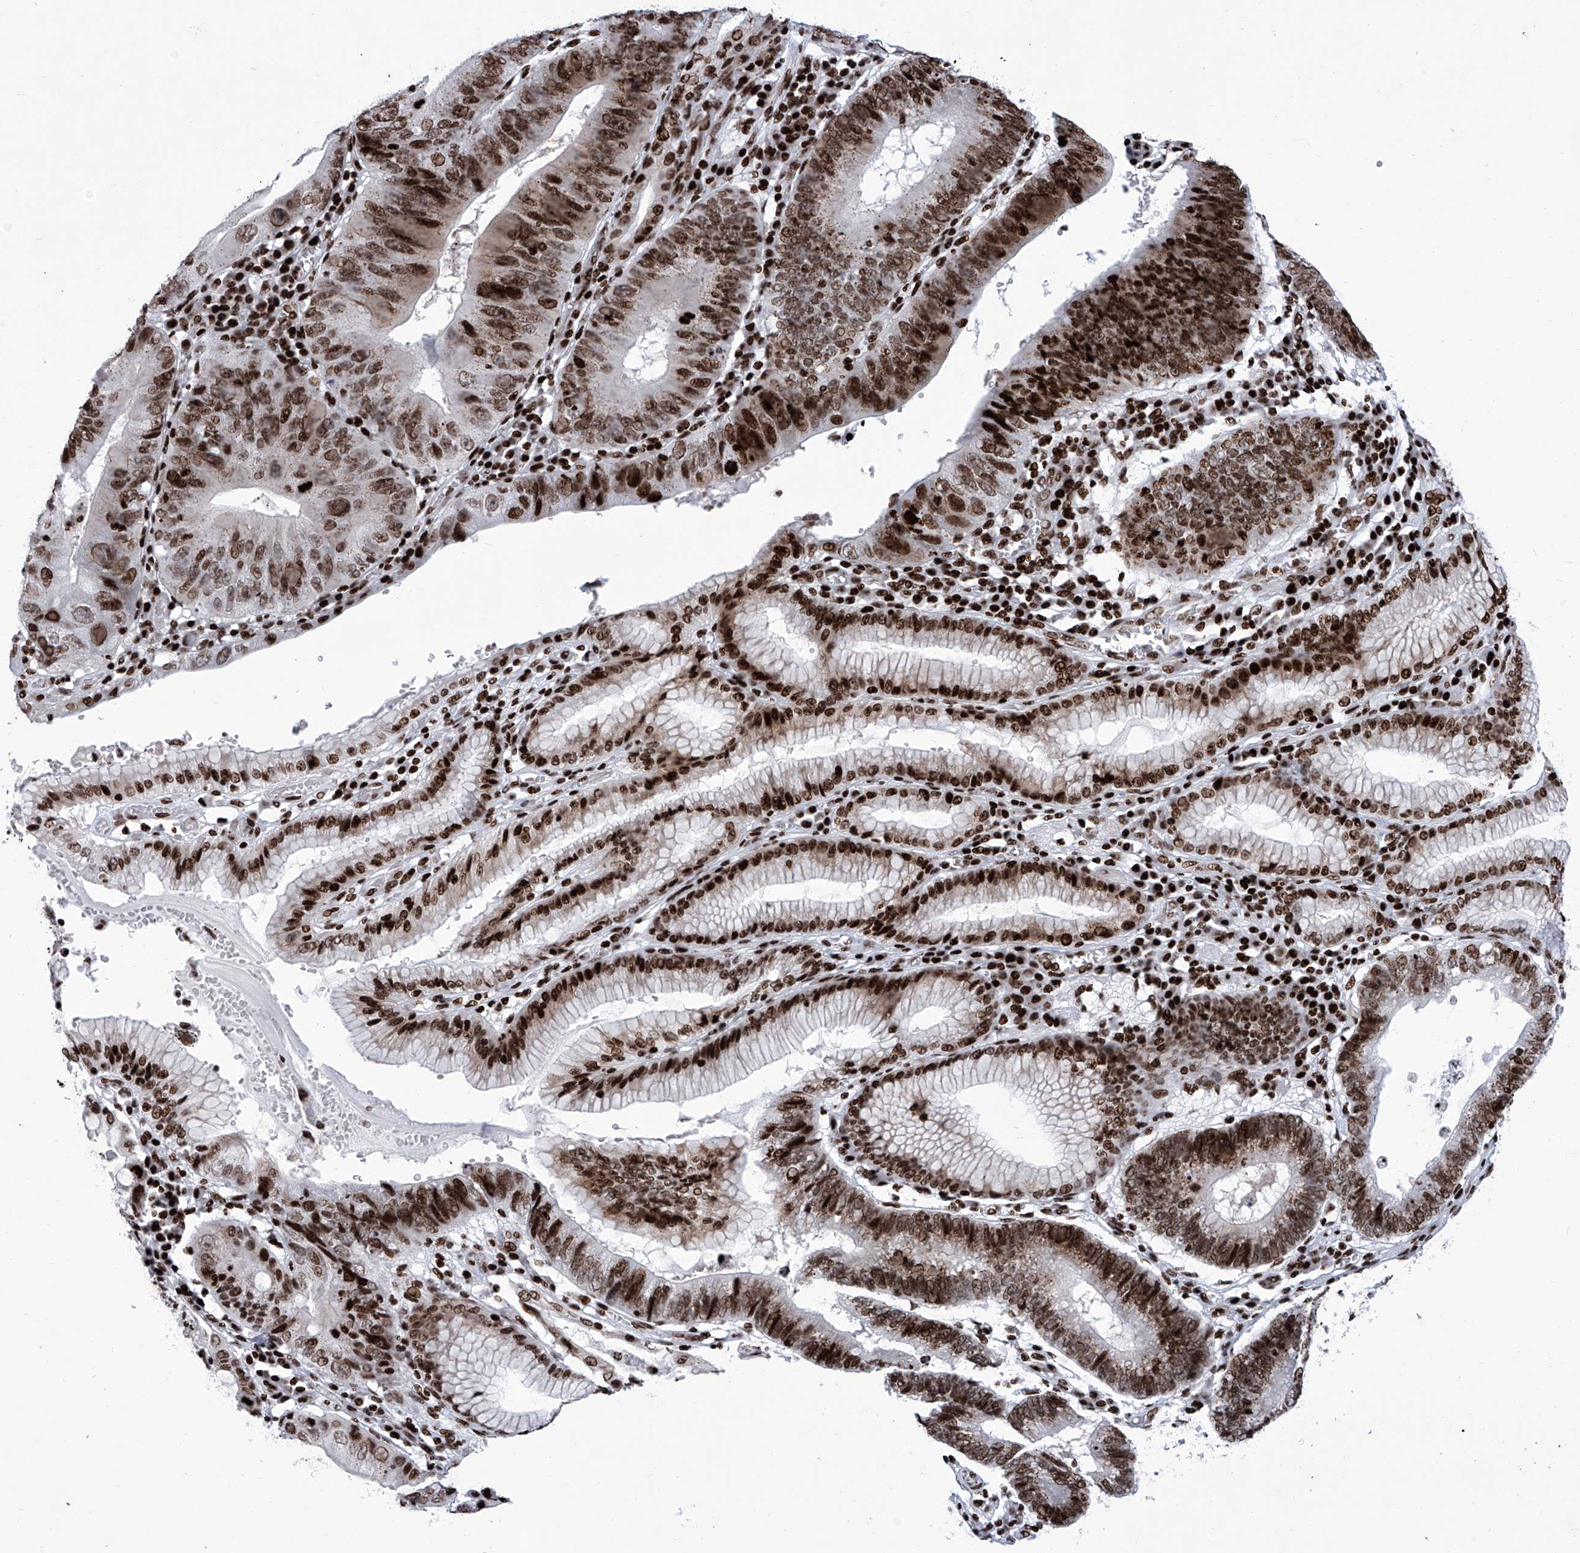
{"staining": {"intensity": "strong", "quantity": ">75%", "location": "nuclear"}, "tissue": "stomach cancer", "cell_type": "Tumor cells", "image_type": "cancer", "snomed": [{"axis": "morphology", "description": "Adenocarcinoma, NOS"}, {"axis": "topography", "description": "Stomach"}], "caption": "A histopathology image showing strong nuclear expression in about >75% of tumor cells in stomach cancer, as visualized by brown immunohistochemical staining.", "gene": "HEY2", "patient": {"sex": "male", "age": 59}}